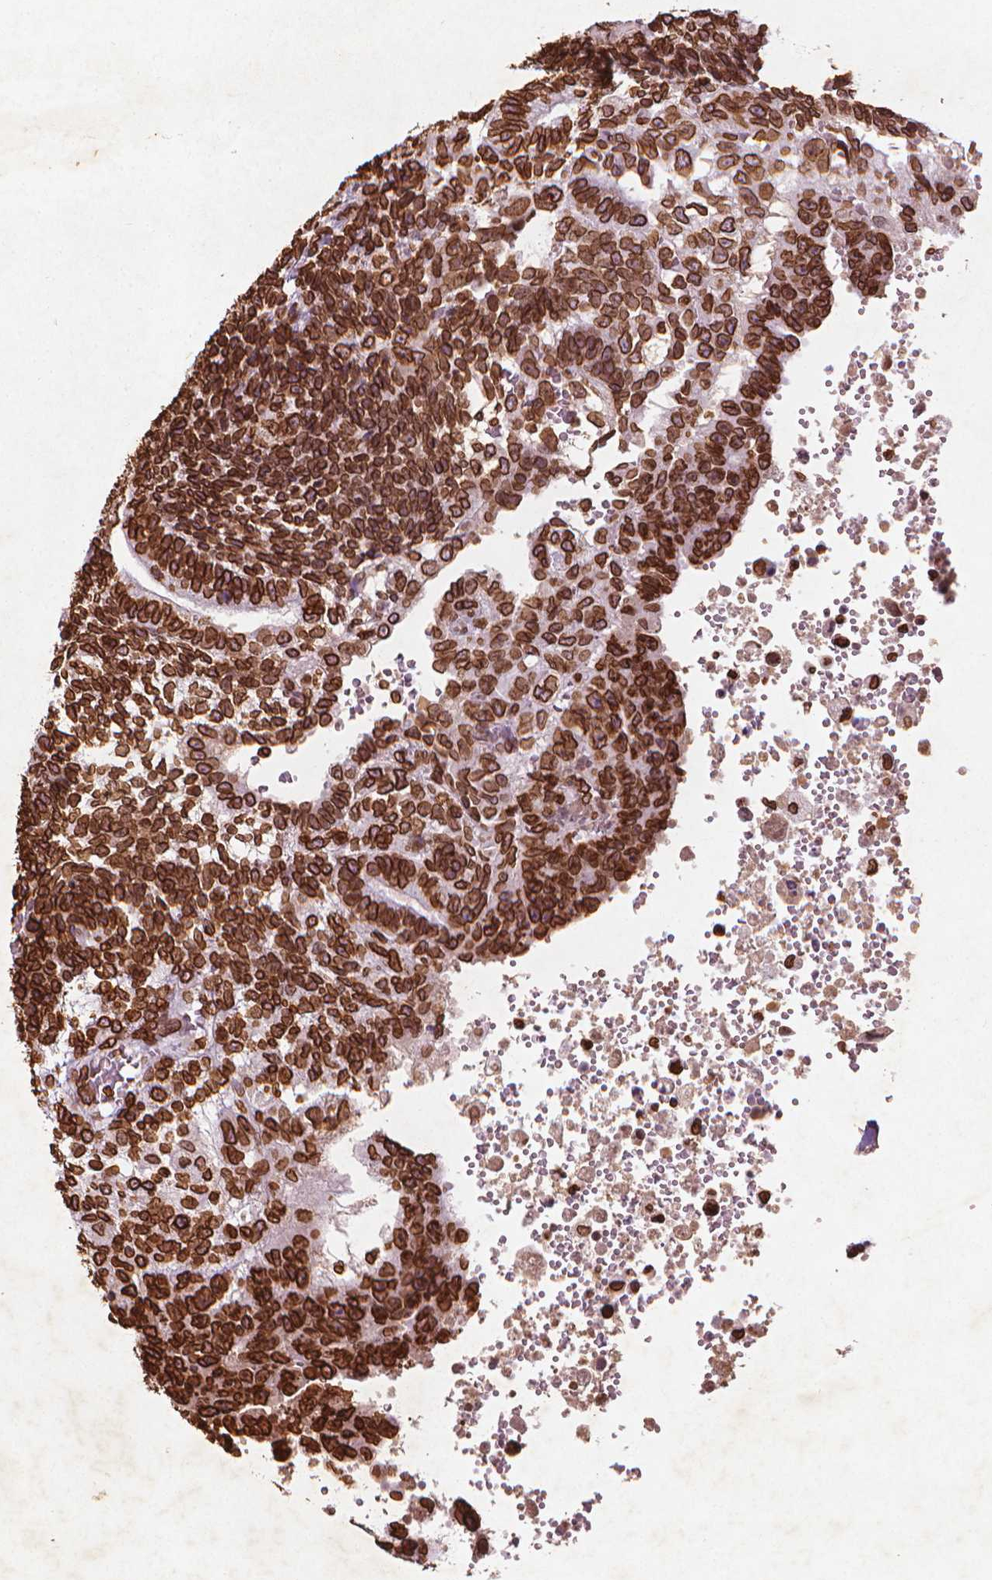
{"staining": {"intensity": "strong", "quantity": ">75%", "location": "cytoplasmic/membranous,nuclear"}, "tissue": "testis cancer", "cell_type": "Tumor cells", "image_type": "cancer", "snomed": [{"axis": "morphology", "description": "Carcinoma, Embryonal, NOS"}, {"axis": "topography", "description": "Testis"}], "caption": "This photomicrograph reveals IHC staining of embryonal carcinoma (testis), with high strong cytoplasmic/membranous and nuclear staining in about >75% of tumor cells.", "gene": "LMNB1", "patient": {"sex": "male", "age": 24}}